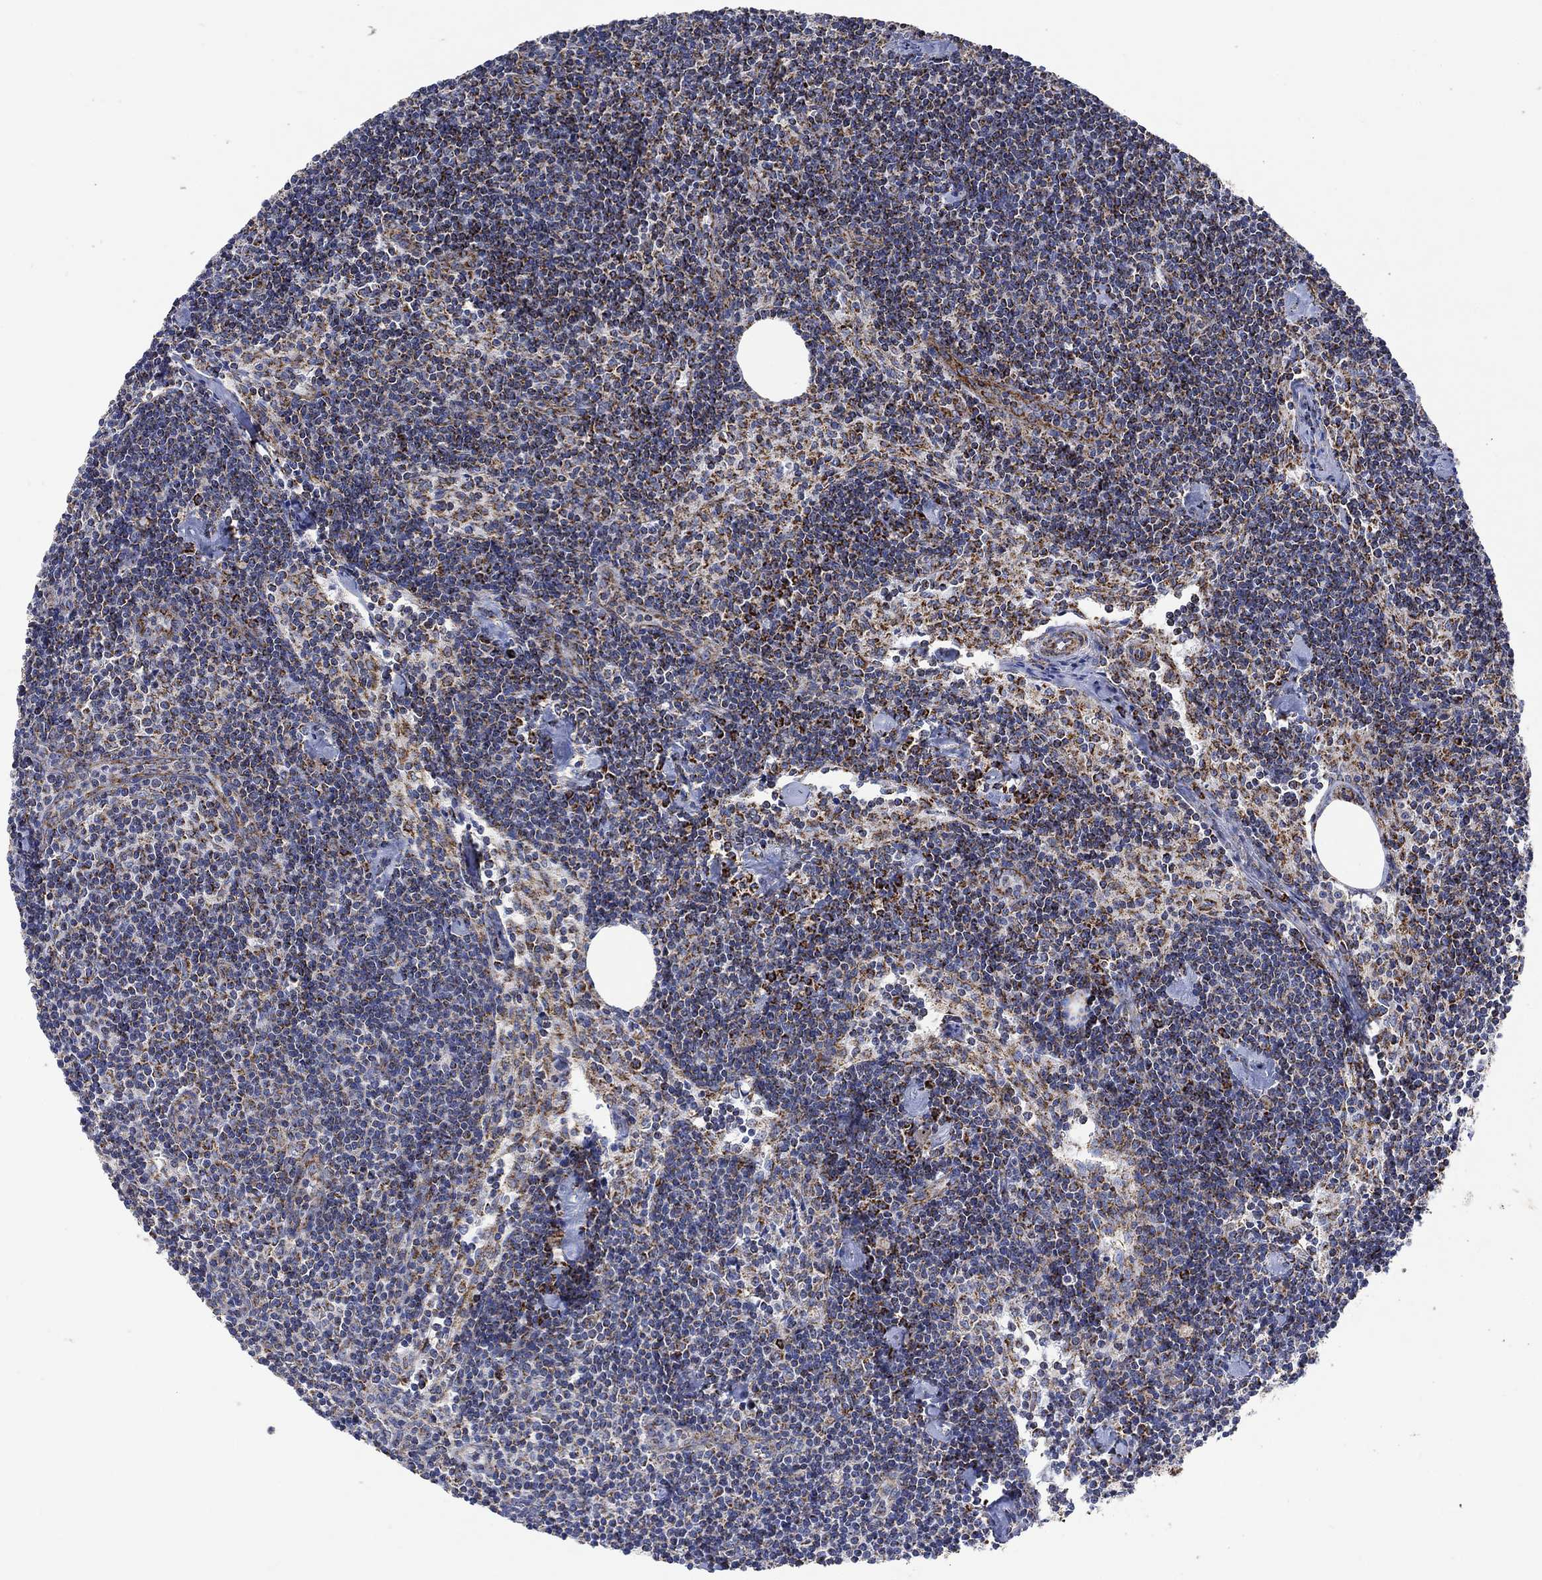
{"staining": {"intensity": "moderate", "quantity": "<25%", "location": "cytoplasmic/membranous"}, "tissue": "lymph node", "cell_type": "Germinal center cells", "image_type": "normal", "snomed": [{"axis": "morphology", "description": "Normal tissue, NOS"}, {"axis": "topography", "description": "Lymph node"}], "caption": "Approximately <25% of germinal center cells in normal lymph node display moderate cytoplasmic/membranous protein staining as visualized by brown immunohistochemical staining.", "gene": "NDUFS3", "patient": {"sex": "female", "age": 51}}